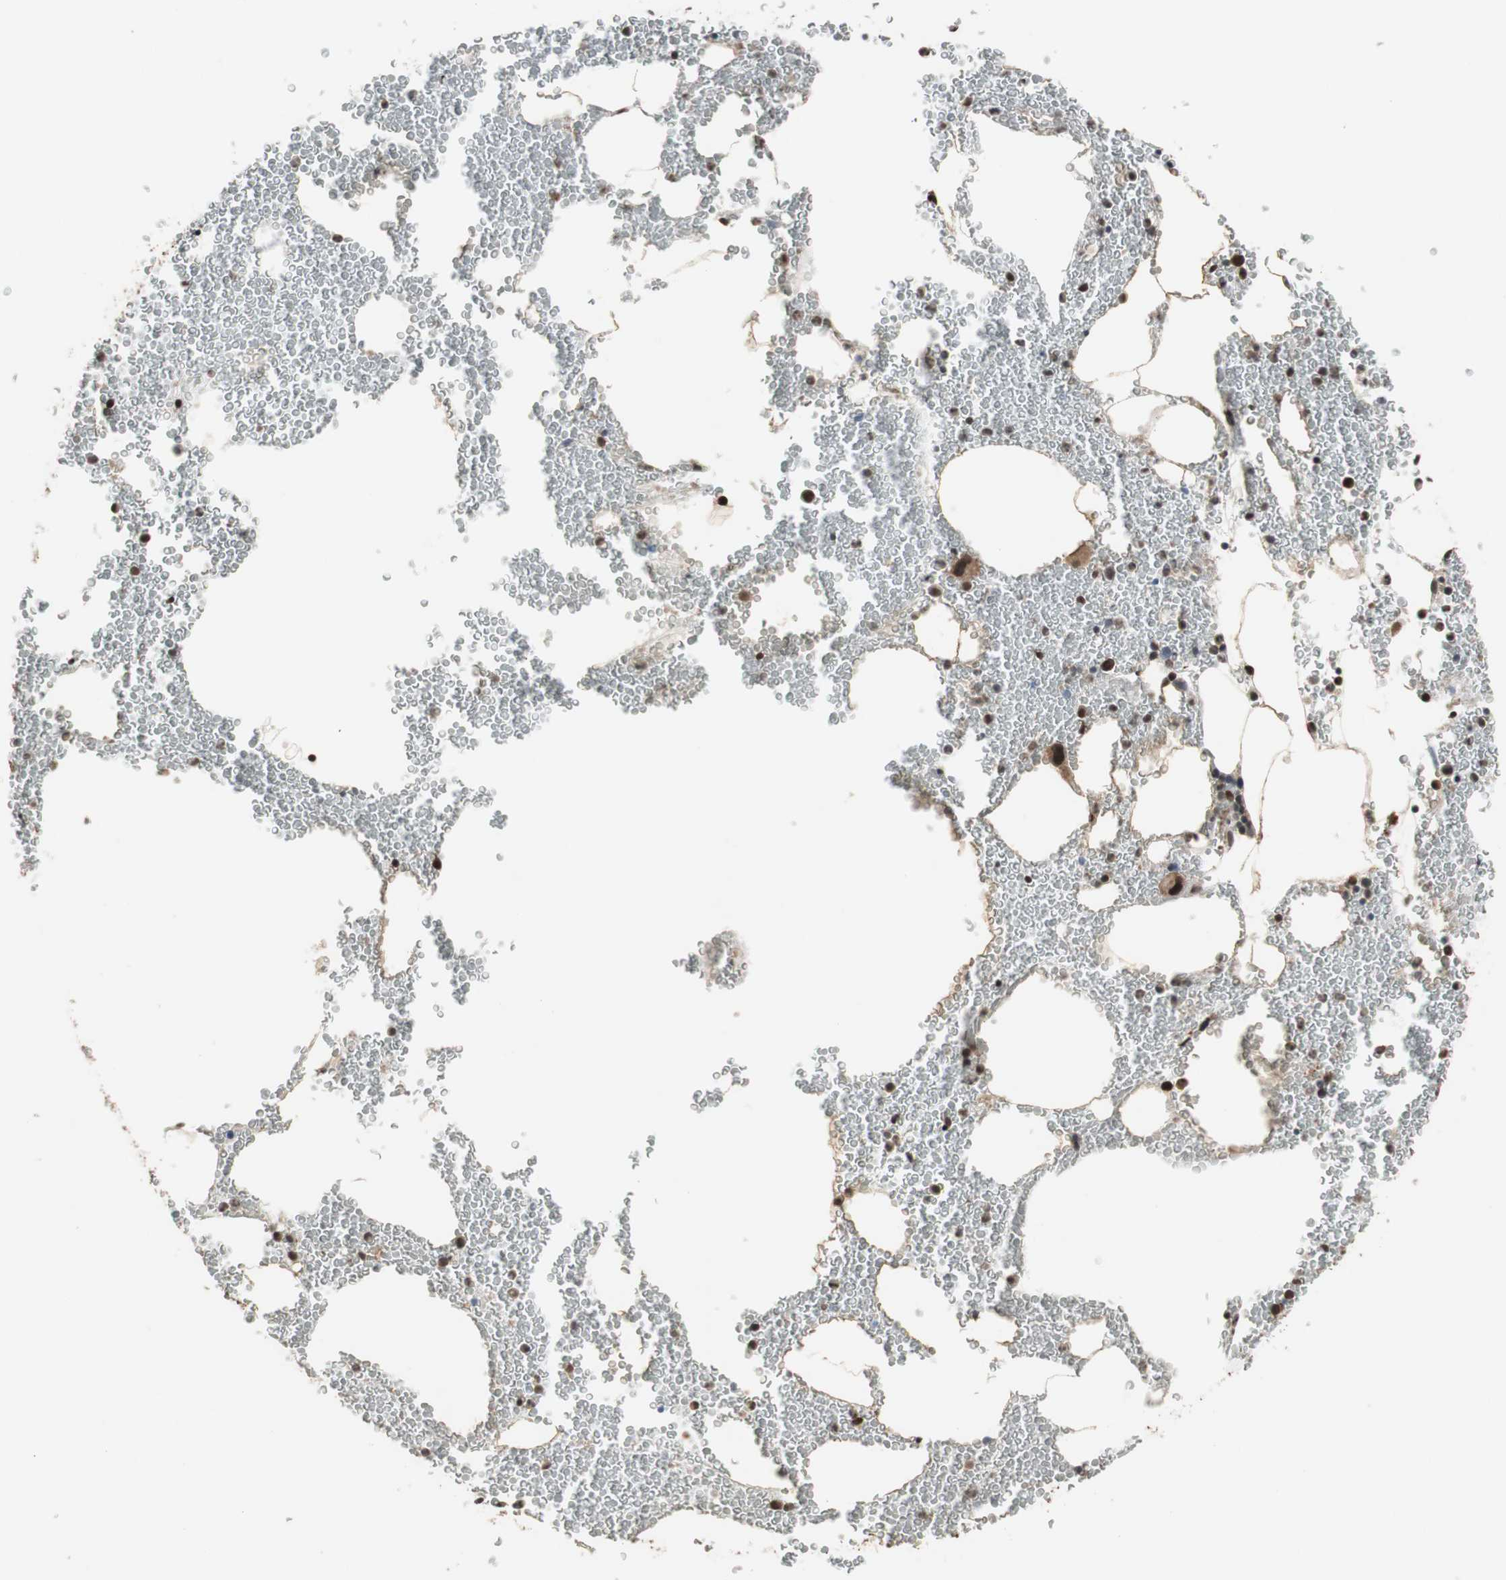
{"staining": {"intensity": "strong", "quantity": "25%-75%", "location": "nuclear"}, "tissue": "bone marrow", "cell_type": "Hematopoietic cells", "image_type": "normal", "snomed": [{"axis": "morphology", "description": "Normal tissue, NOS"}, {"axis": "morphology", "description": "Inflammation, NOS"}, {"axis": "topography", "description": "Bone marrow"}], "caption": "IHC micrograph of normal bone marrow: human bone marrow stained using immunohistochemistry (IHC) displays high levels of strong protein expression localized specifically in the nuclear of hematopoietic cells, appearing as a nuclear brown color.", "gene": "DRAP1", "patient": {"sex": "male", "age": 74}}